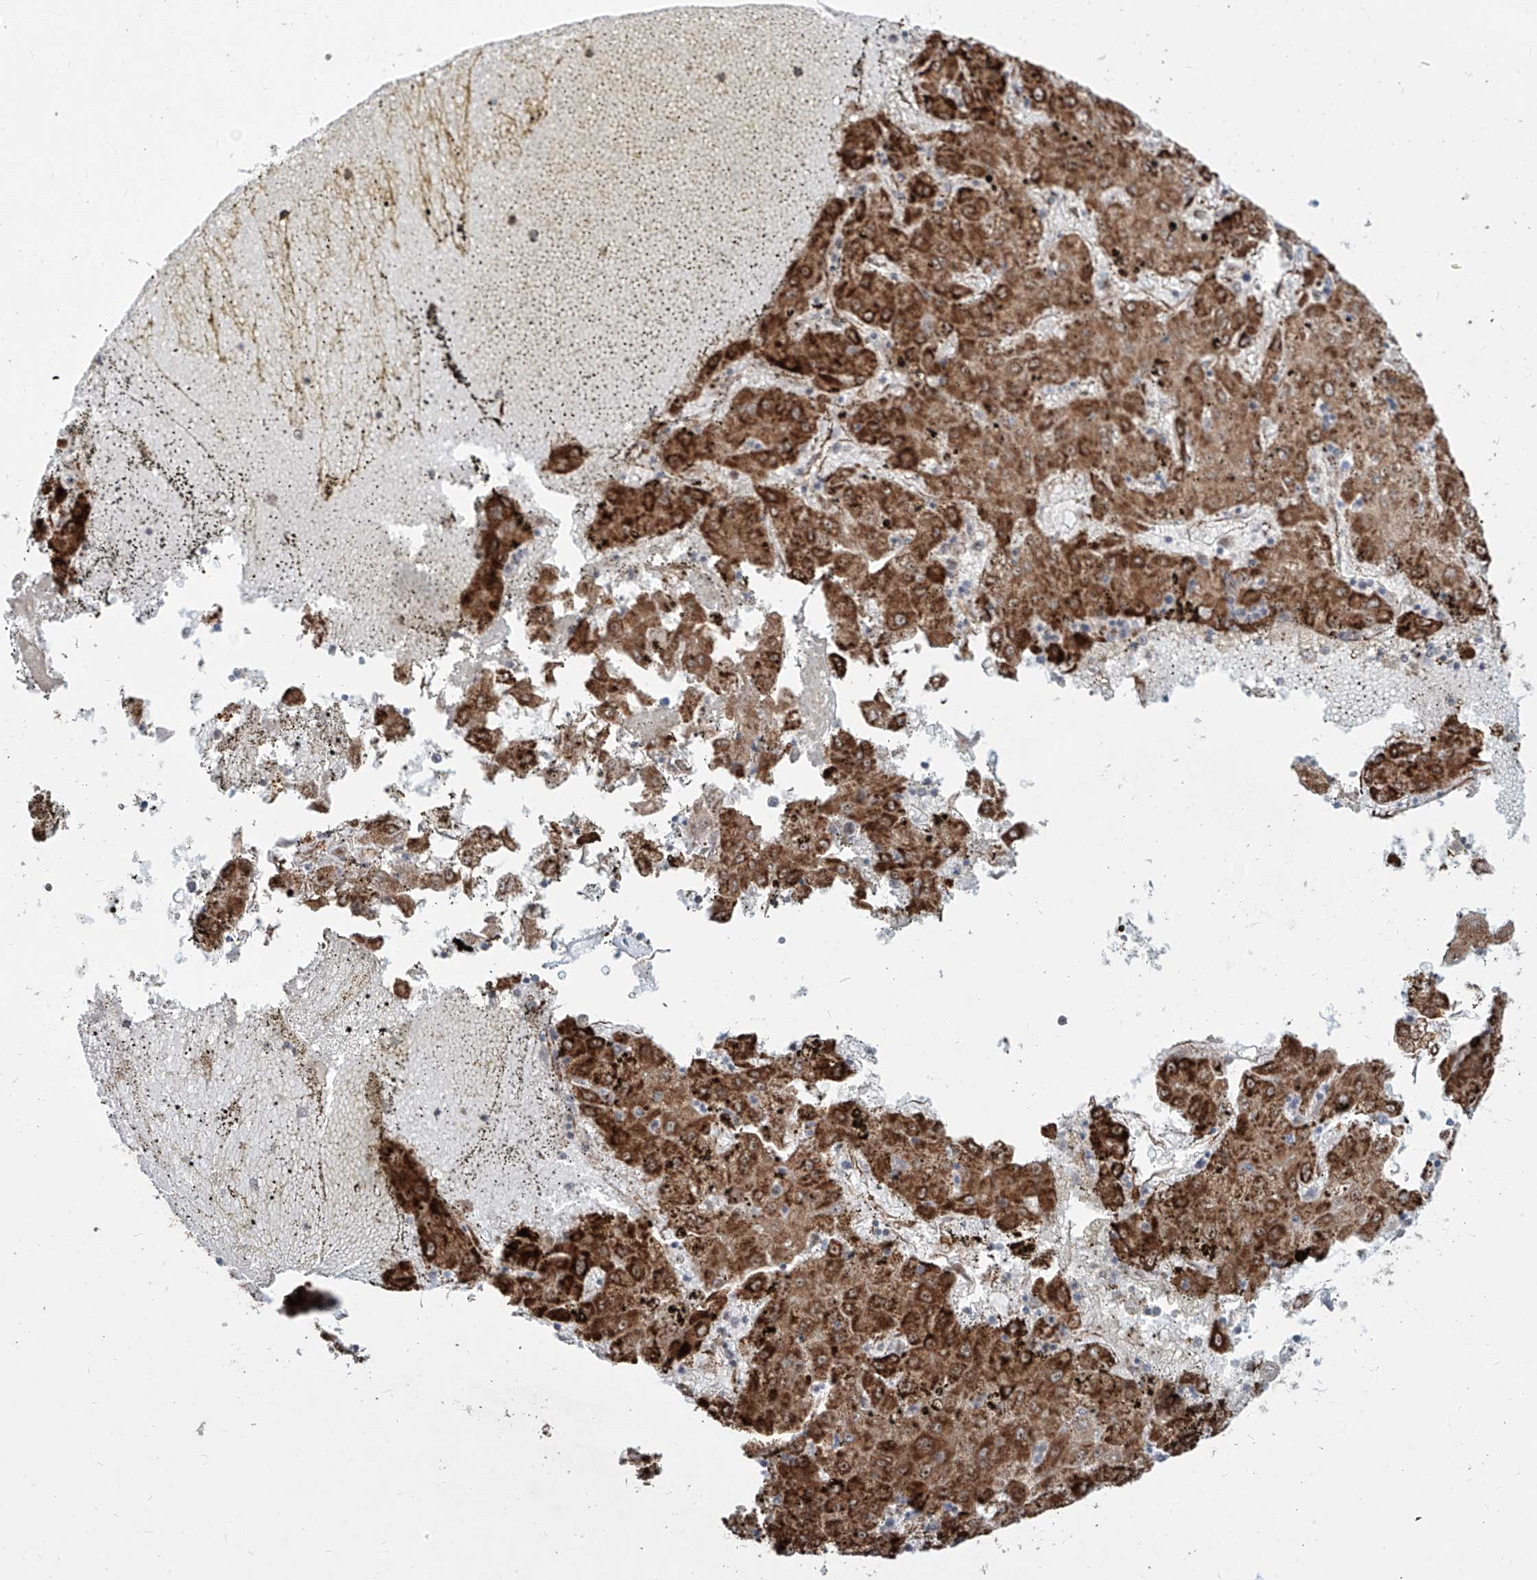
{"staining": {"intensity": "moderate", "quantity": ">75%", "location": "cytoplasmic/membranous,nuclear"}, "tissue": "liver cancer", "cell_type": "Tumor cells", "image_type": "cancer", "snomed": [{"axis": "morphology", "description": "Carcinoma, Hepatocellular, NOS"}, {"axis": "topography", "description": "Liver"}], "caption": "IHC photomicrograph of neoplastic tissue: liver cancer stained using IHC reveals medium levels of moderate protein expression localized specifically in the cytoplasmic/membranous and nuclear of tumor cells, appearing as a cytoplasmic/membranous and nuclear brown color.", "gene": "ZNF710", "patient": {"sex": "male", "age": 72}}